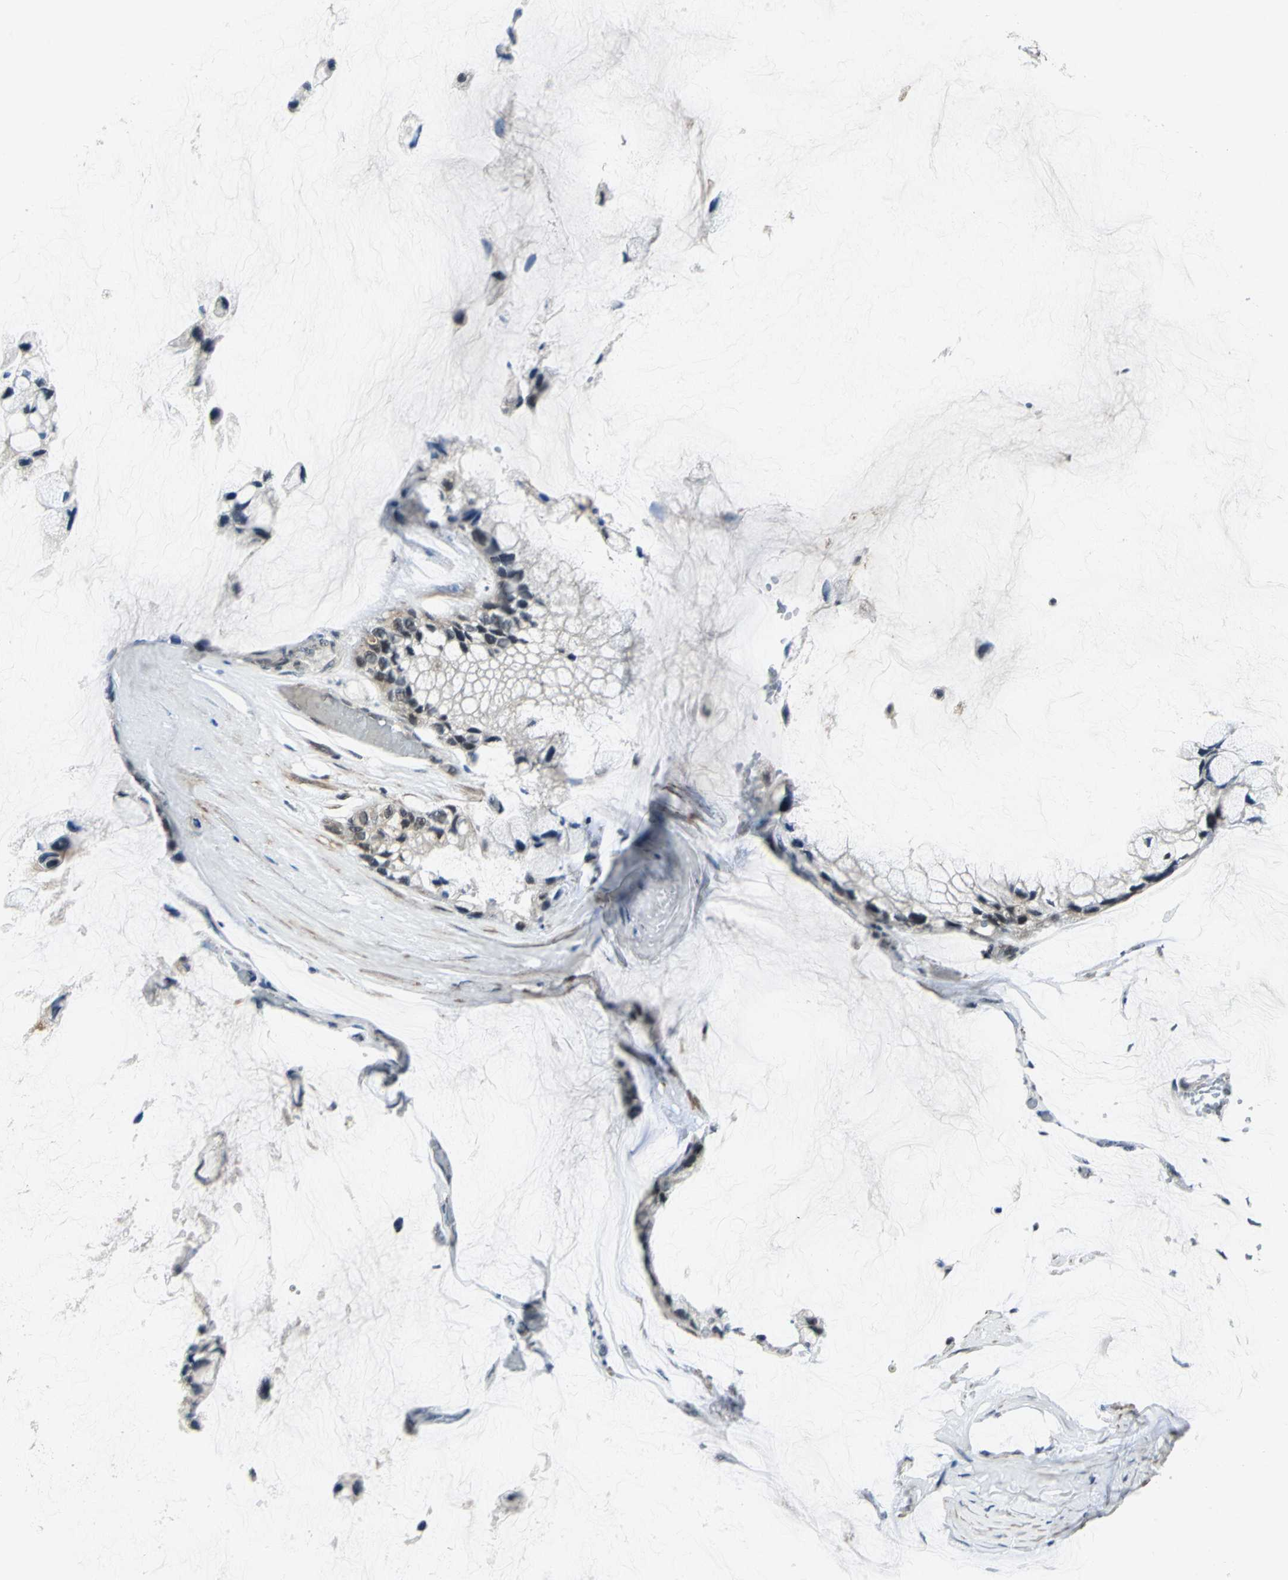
{"staining": {"intensity": "weak", "quantity": "<25%", "location": "cytoplasmic/membranous,nuclear"}, "tissue": "ovarian cancer", "cell_type": "Tumor cells", "image_type": "cancer", "snomed": [{"axis": "morphology", "description": "Cystadenocarcinoma, mucinous, NOS"}, {"axis": "topography", "description": "Ovary"}], "caption": "Immunohistochemical staining of human mucinous cystadenocarcinoma (ovarian) exhibits no significant staining in tumor cells. Brightfield microscopy of IHC stained with DAB (brown) and hematoxylin (blue), captured at high magnification.", "gene": "MTA1", "patient": {"sex": "female", "age": 39}}